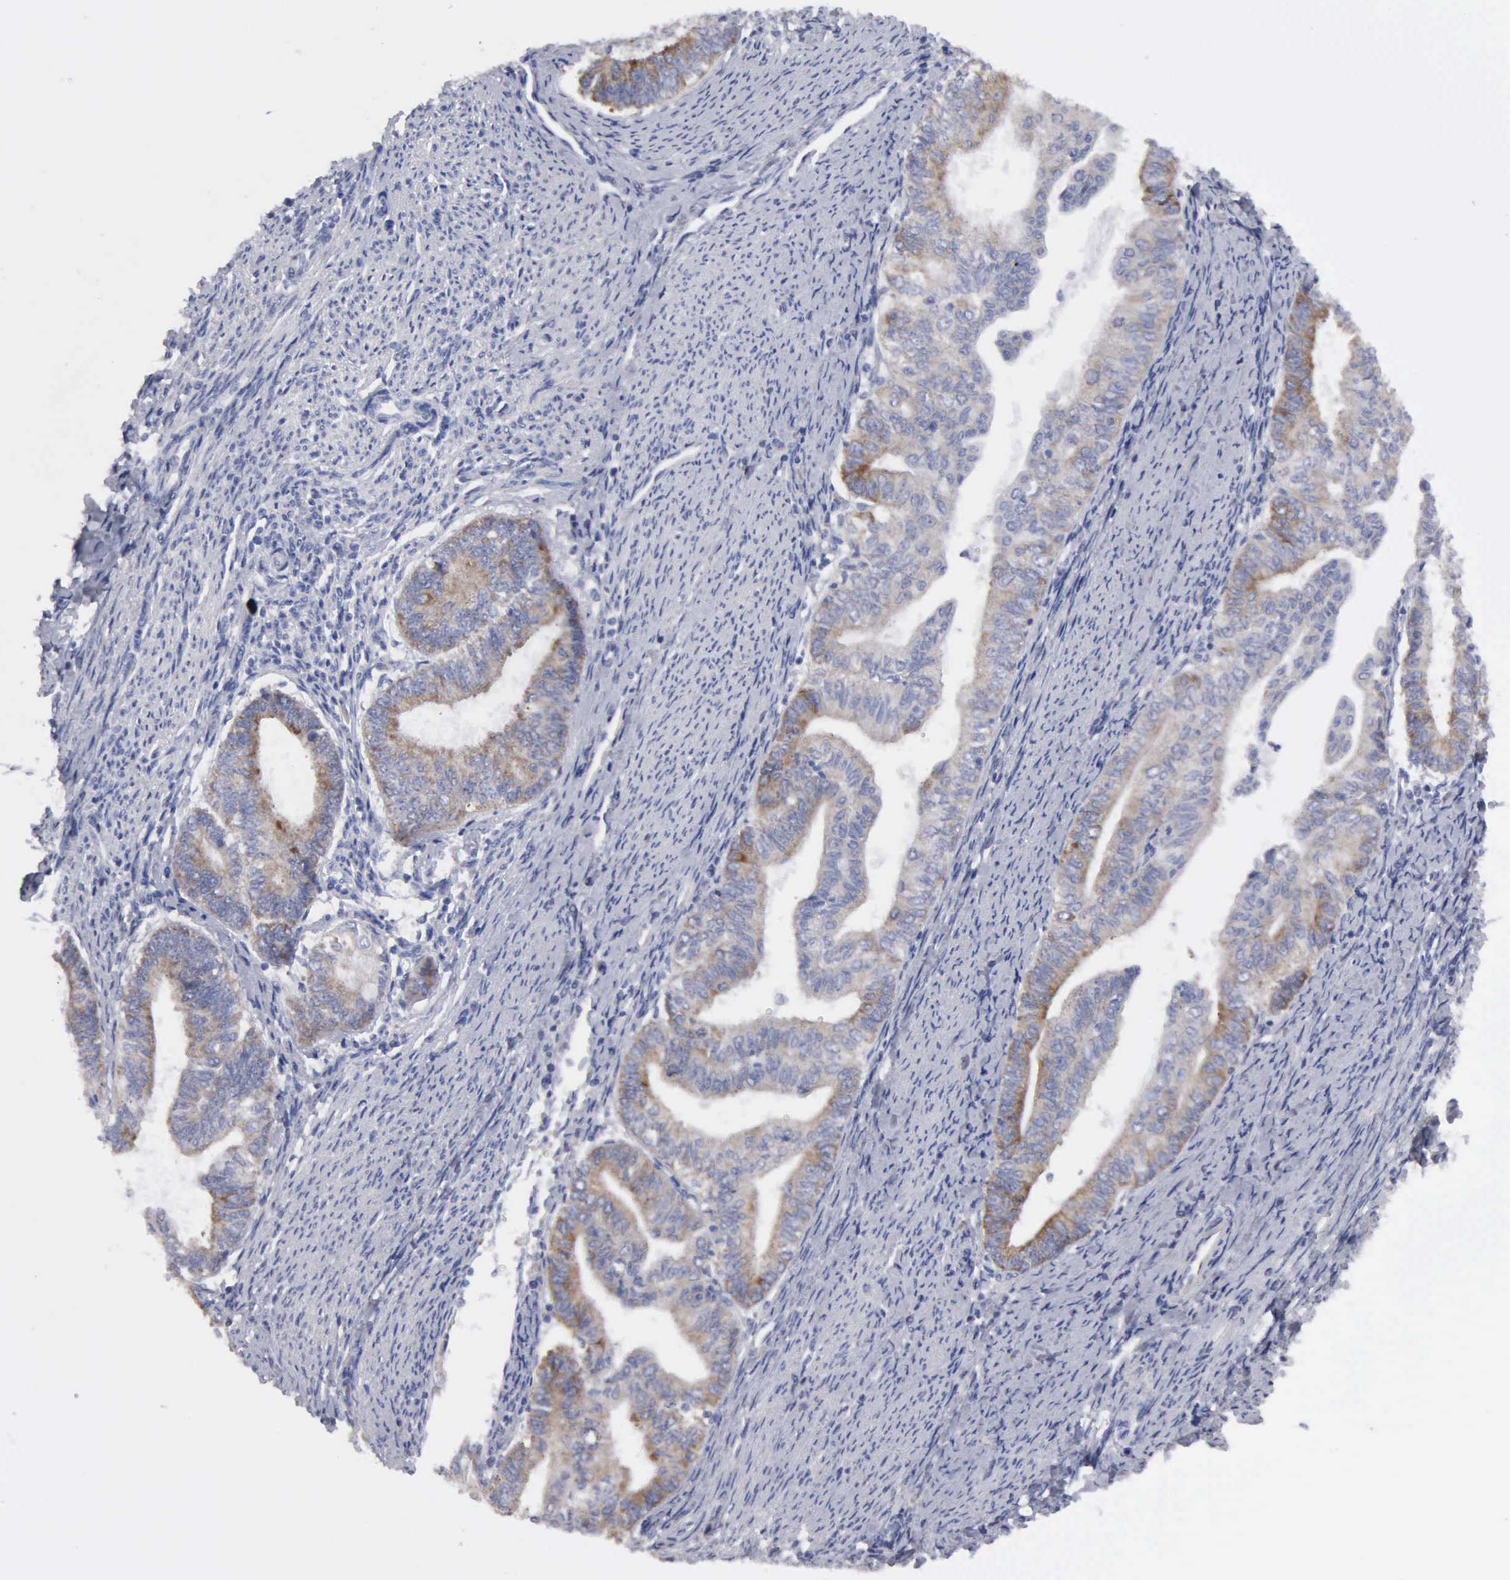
{"staining": {"intensity": "moderate", "quantity": "25%-75%", "location": "cytoplasmic/membranous"}, "tissue": "endometrial cancer", "cell_type": "Tumor cells", "image_type": "cancer", "snomed": [{"axis": "morphology", "description": "Adenocarcinoma, NOS"}, {"axis": "topography", "description": "Endometrium"}], "caption": "Tumor cells show medium levels of moderate cytoplasmic/membranous staining in about 25%-75% of cells in endometrial adenocarcinoma. The protein is stained brown, and the nuclei are stained in blue (DAB IHC with brightfield microscopy, high magnification).", "gene": "TXLNG", "patient": {"sex": "female", "age": 66}}